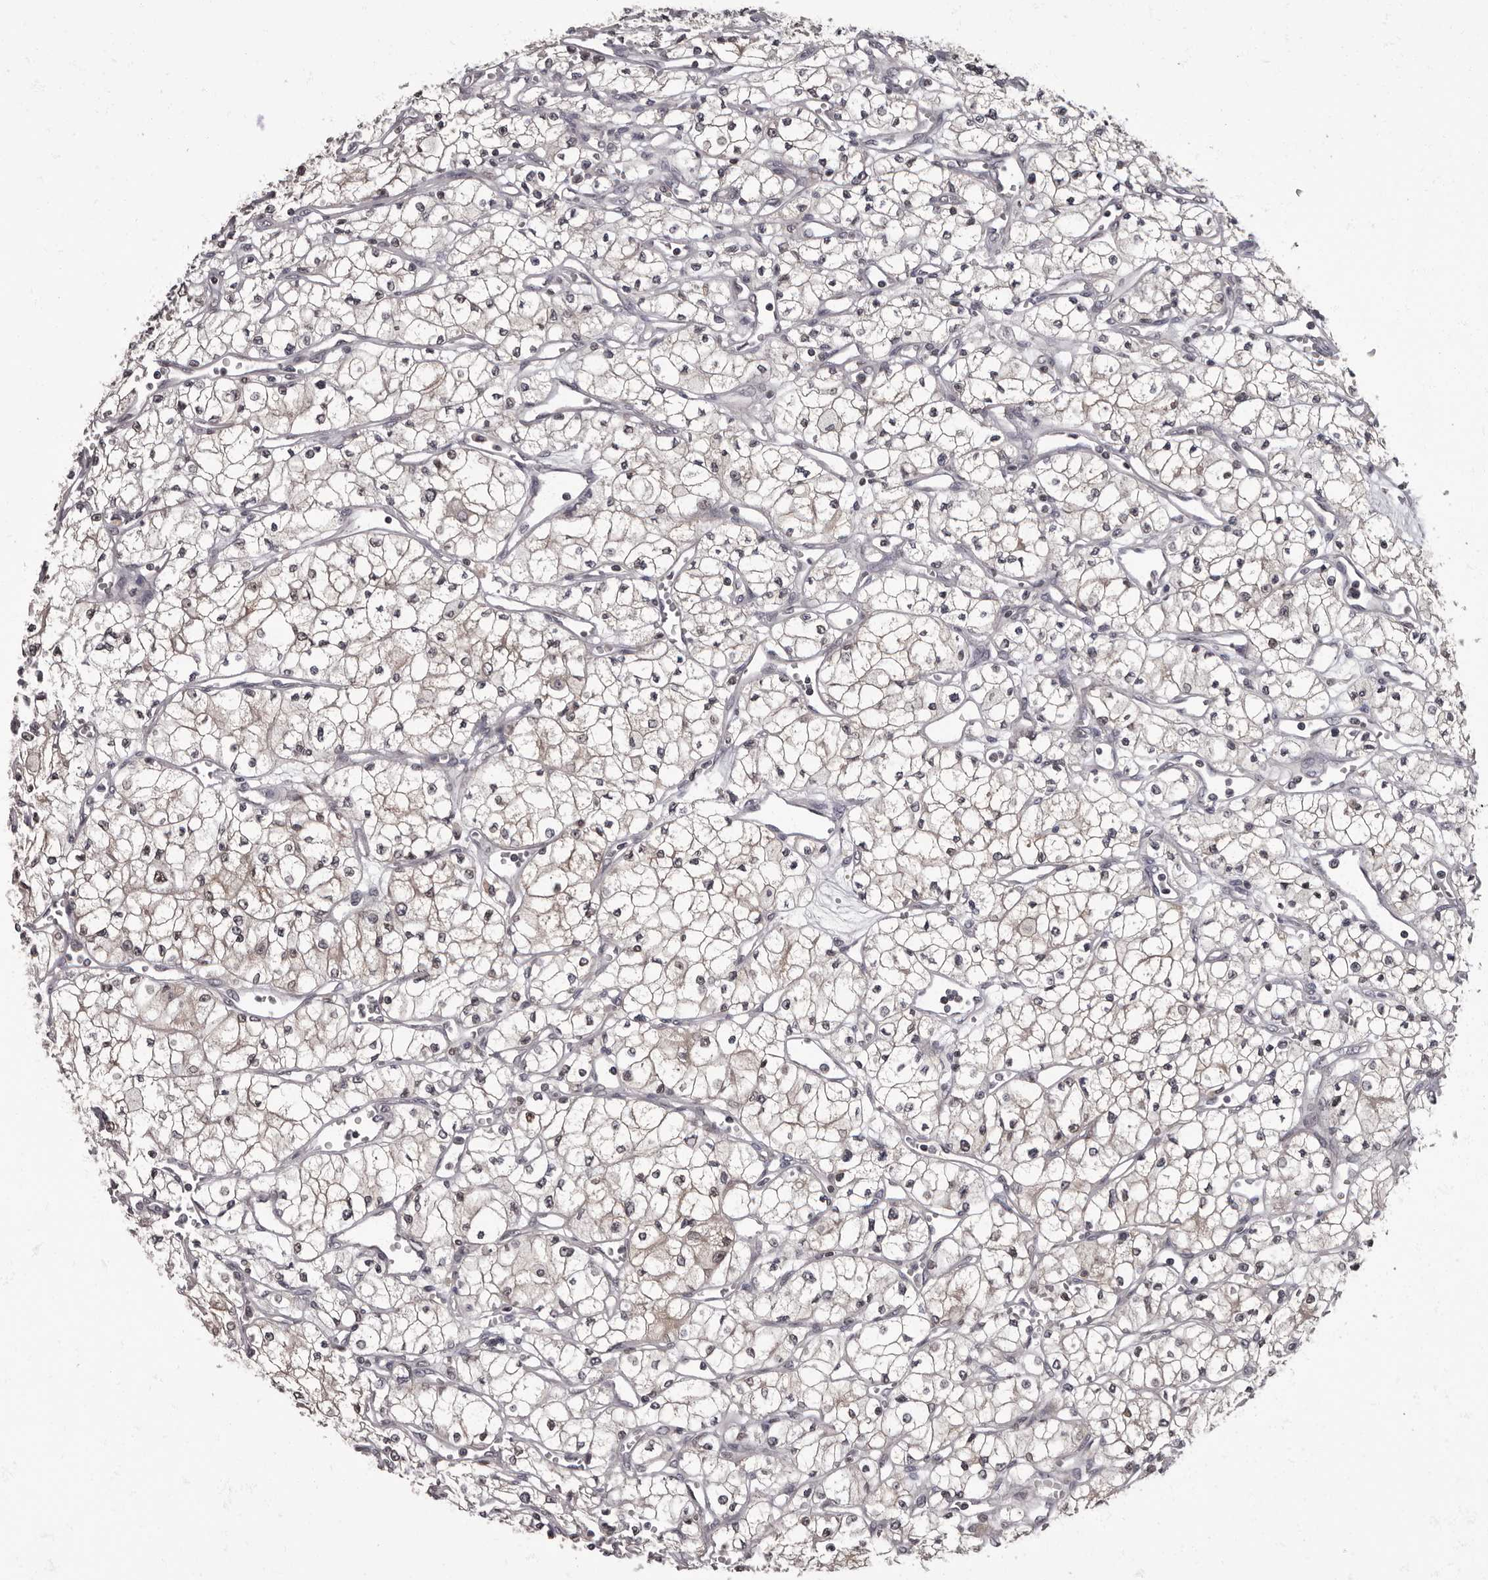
{"staining": {"intensity": "weak", "quantity": ">75%", "location": "cytoplasmic/membranous,nuclear"}, "tissue": "renal cancer", "cell_type": "Tumor cells", "image_type": "cancer", "snomed": [{"axis": "morphology", "description": "Adenocarcinoma, NOS"}, {"axis": "topography", "description": "Kidney"}], "caption": "The histopathology image shows immunohistochemical staining of renal cancer. There is weak cytoplasmic/membranous and nuclear expression is seen in about >75% of tumor cells.", "gene": "C1orf50", "patient": {"sex": "male", "age": 59}}